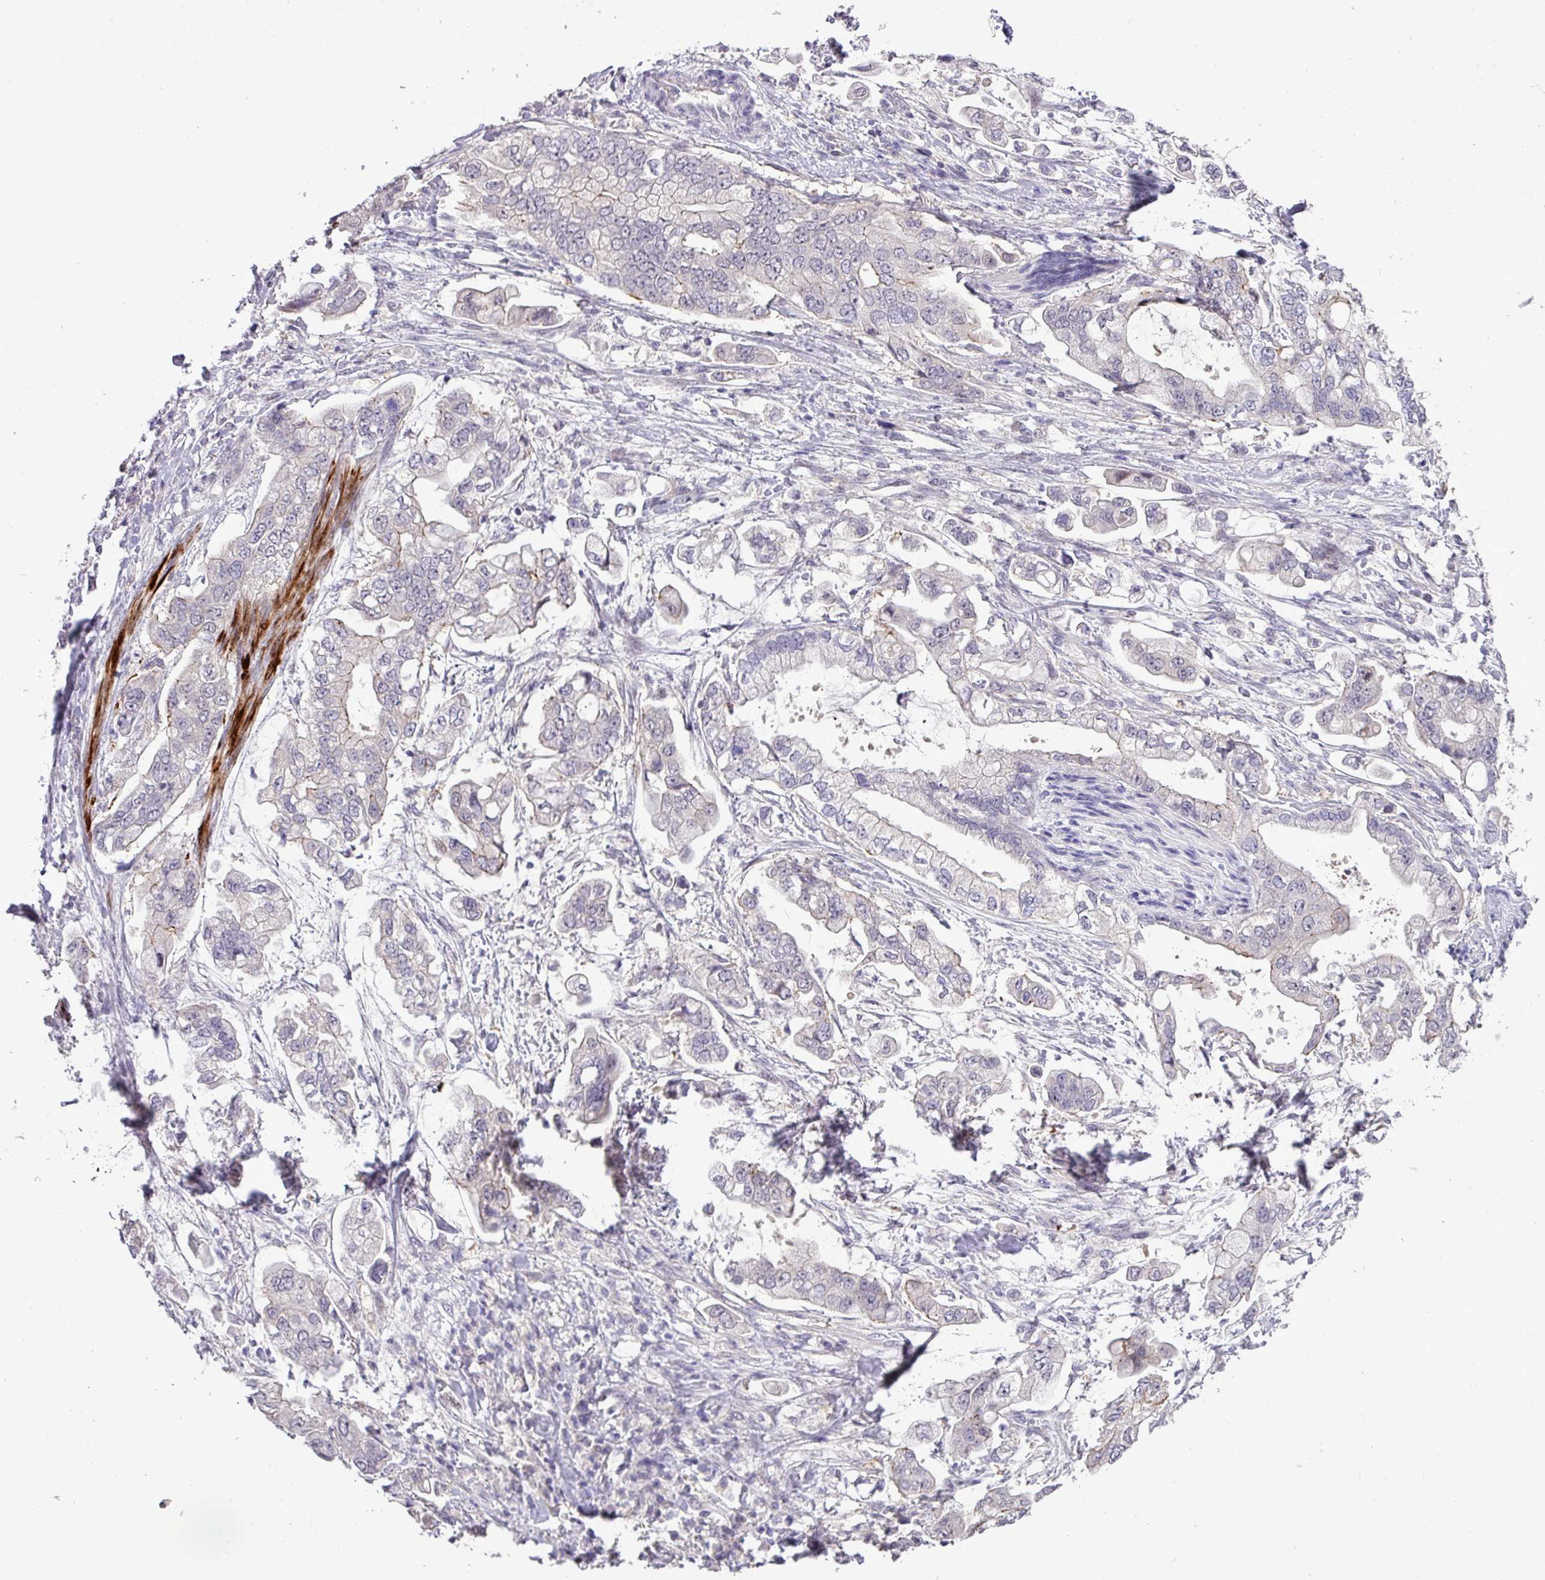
{"staining": {"intensity": "negative", "quantity": "none", "location": "none"}, "tissue": "stomach cancer", "cell_type": "Tumor cells", "image_type": "cancer", "snomed": [{"axis": "morphology", "description": "Adenocarcinoma, NOS"}, {"axis": "topography", "description": "Stomach"}], "caption": "Immunohistochemistry histopathology image of human stomach cancer (adenocarcinoma) stained for a protein (brown), which exhibits no positivity in tumor cells. The staining is performed using DAB brown chromogen with nuclei counter-stained in using hematoxylin.", "gene": "RIPPLY1", "patient": {"sex": "male", "age": 62}}